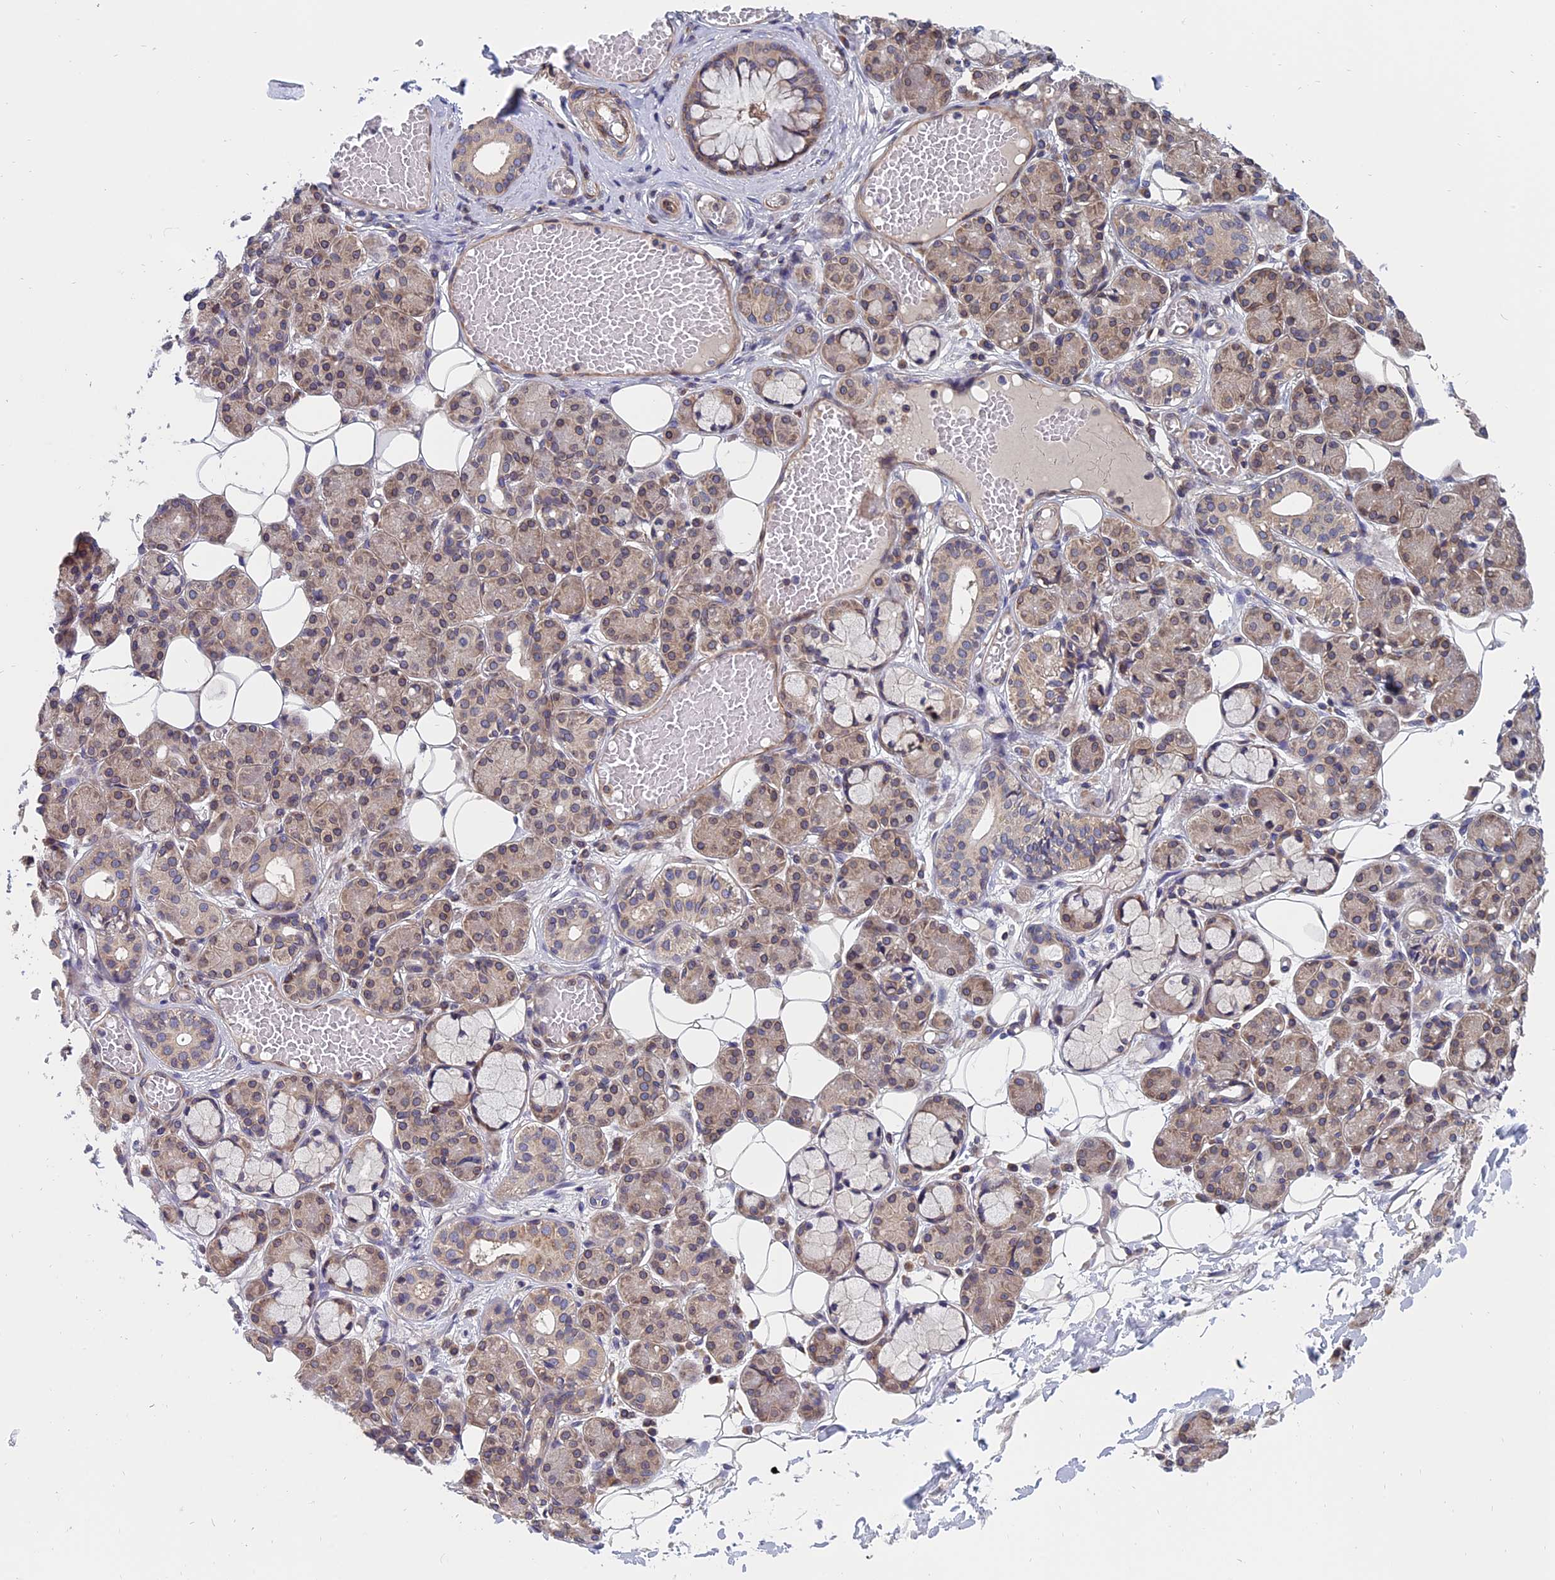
{"staining": {"intensity": "weak", "quantity": "25%-75%", "location": "cytoplasmic/membranous"}, "tissue": "salivary gland", "cell_type": "Glandular cells", "image_type": "normal", "snomed": [{"axis": "morphology", "description": "Normal tissue, NOS"}, {"axis": "topography", "description": "Salivary gland"}], "caption": "IHC of unremarkable human salivary gland shows low levels of weak cytoplasmic/membranous expression in approximately 25%-75% of glandular cells. (Brightfield microscopy of DAB IHC at high magnification).", "gene": "NAA10", "patient": {"sex": "male", "age": 63}}